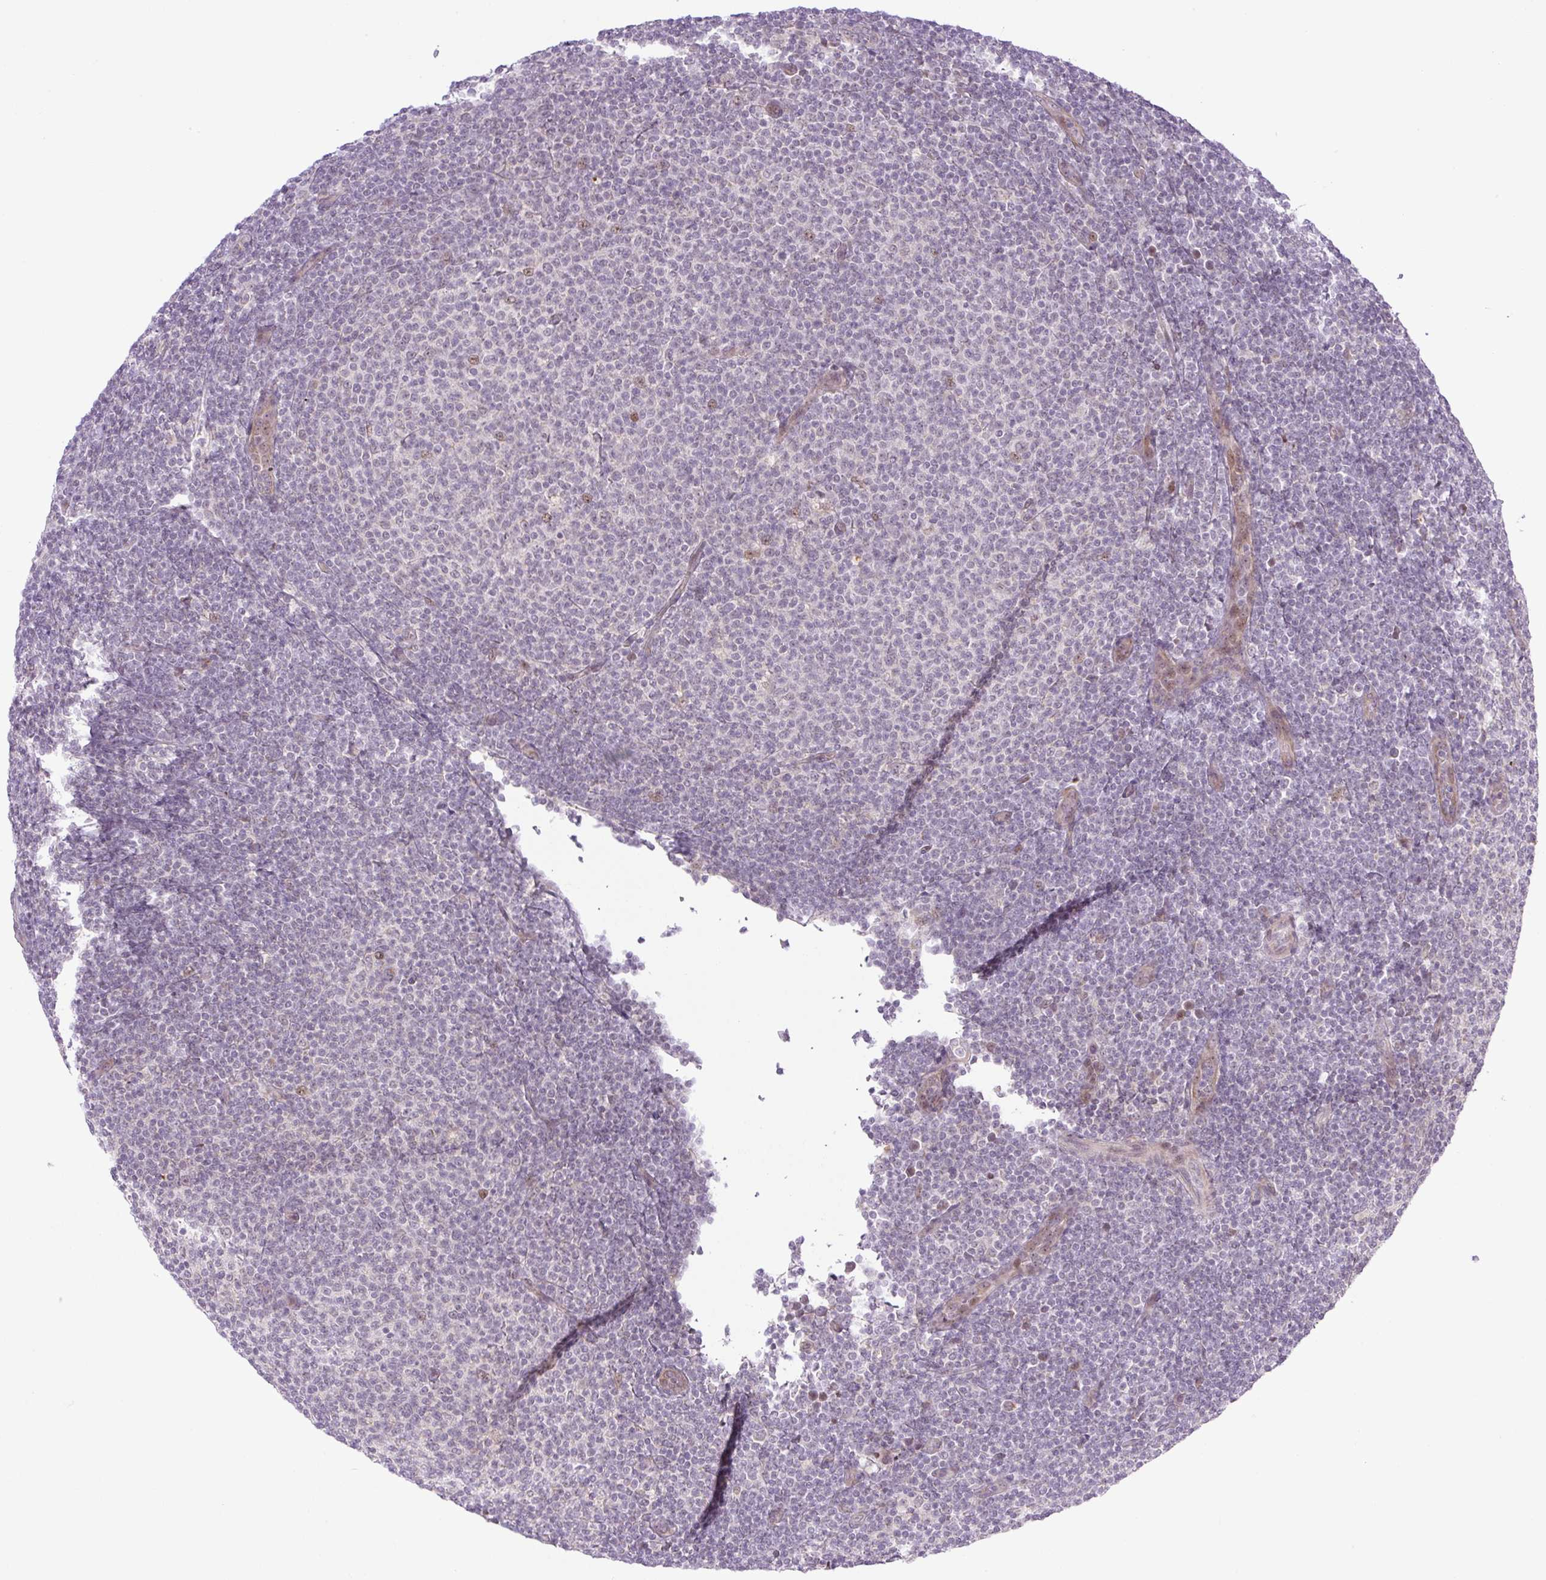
{"staining": {"intensity": "negative", "quantity": "none", "location": "none"}, "tissue": "lymphoma", "cell_type": "Tumor cells", "image_type": "cancer", "snomed": [{"axis": "morphology", "description": "Malignant lymphoma, non-Hodgkin's type, Low grade"}, {"axis": "topography", "description": "Lymph node"}], "caption": "Protein analysis of low-grade malignant lymphoma, non-Hodgkin's type displays no significant expression in tumor cells.", "gene": "ICE1", "patient": {"sex": "male", "age": 66}}